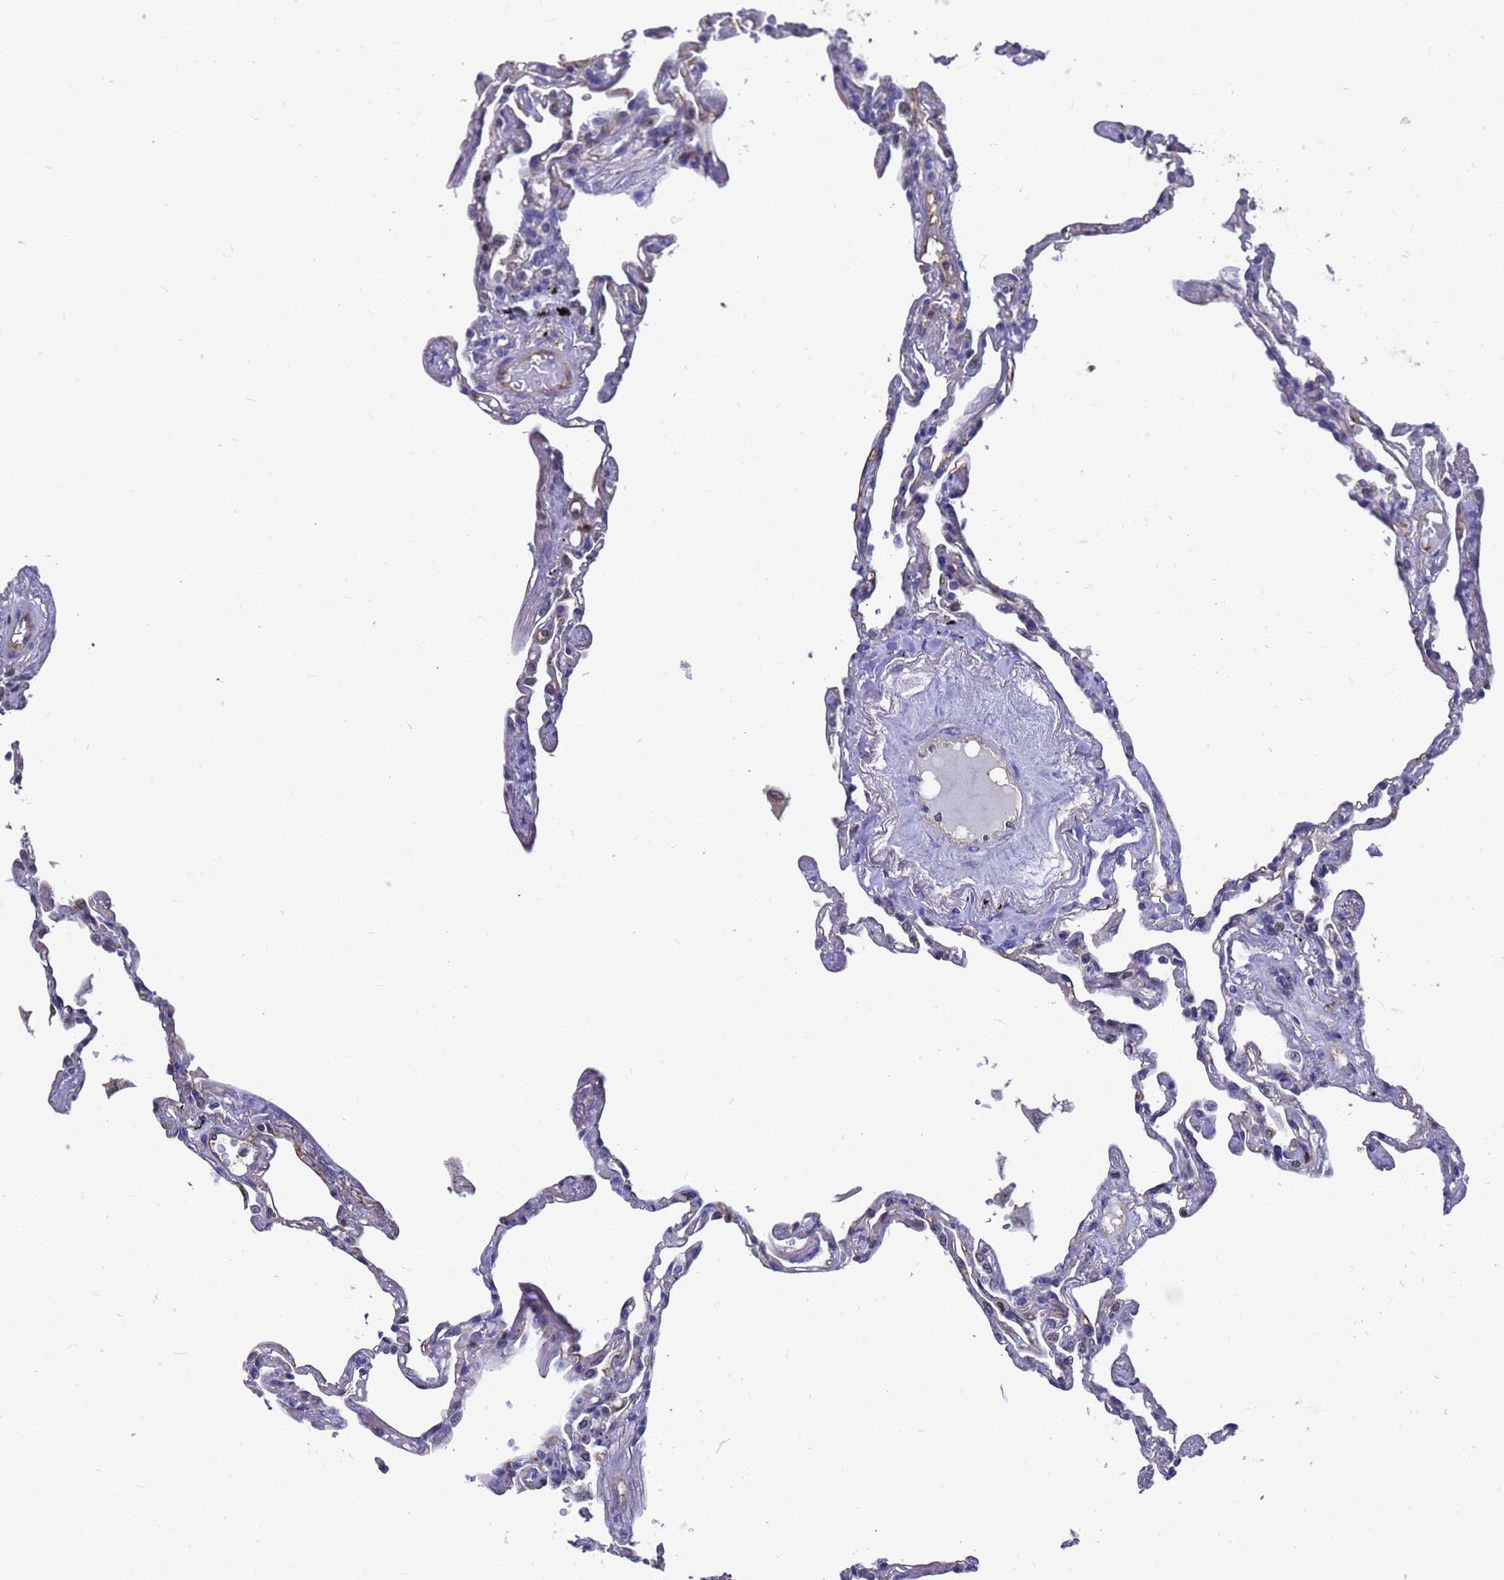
{"staining": {"intensity": "negative", "quantity": "none", "location": "none"}, "tissue": "lung", "cell_type": "Alveolar cells", "image_type": "normal", "snomed": [{"axis": "morphology", "description": "Normal tissue, NOS"}, {"axis": "topography", "description": "Lung"}], "caption": "Immunohistochemistry (IHC) image of normal lung: human lung stained with DAB reveals no significant protein positivity in alveolar cells.", "gene": "SLC35E2B", "patient": {"sex": "female", "age": 67}}